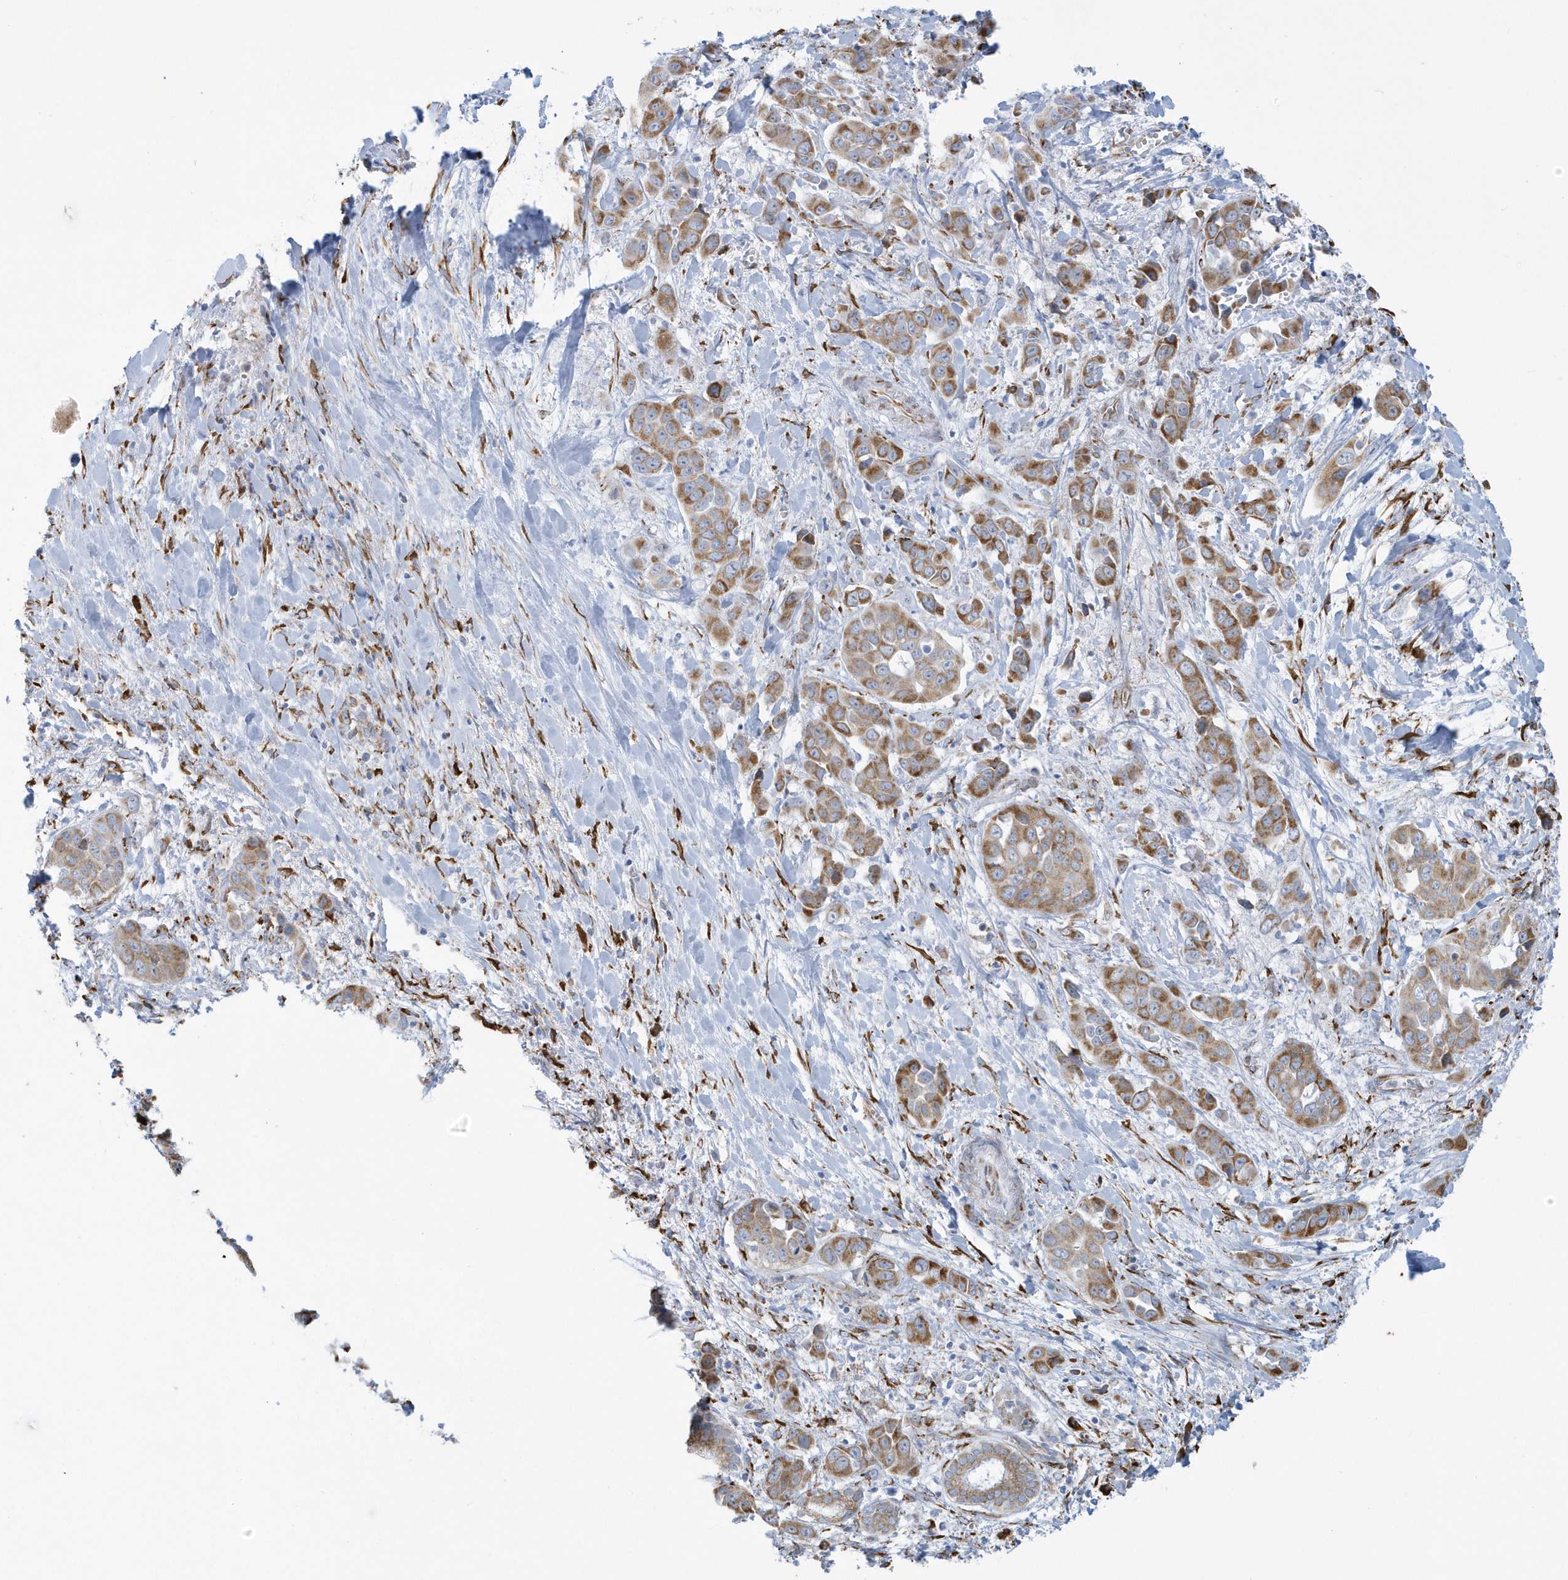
{"staining": {"intensity": "moderate", "quantity": ">75%", "location": "cytoplasmic/membranous"}, "tissue": "liver cancer", "cell_type": "Tumor cells", "image_type": "cancer", "snomed": [{"axis": "morphology", "description": "Cholangiocarcinoma"}, {"axis": "topography", "description": "Liver"}], "caption": "Protein expression analysis of liver cancer (cholangiocarcinoma) reveals moderate cytoplasmic/membranous positivity in about >75% of tumor cells.", "gene": "DCAF1", "patient": {"sex": "female", "age": 52}}